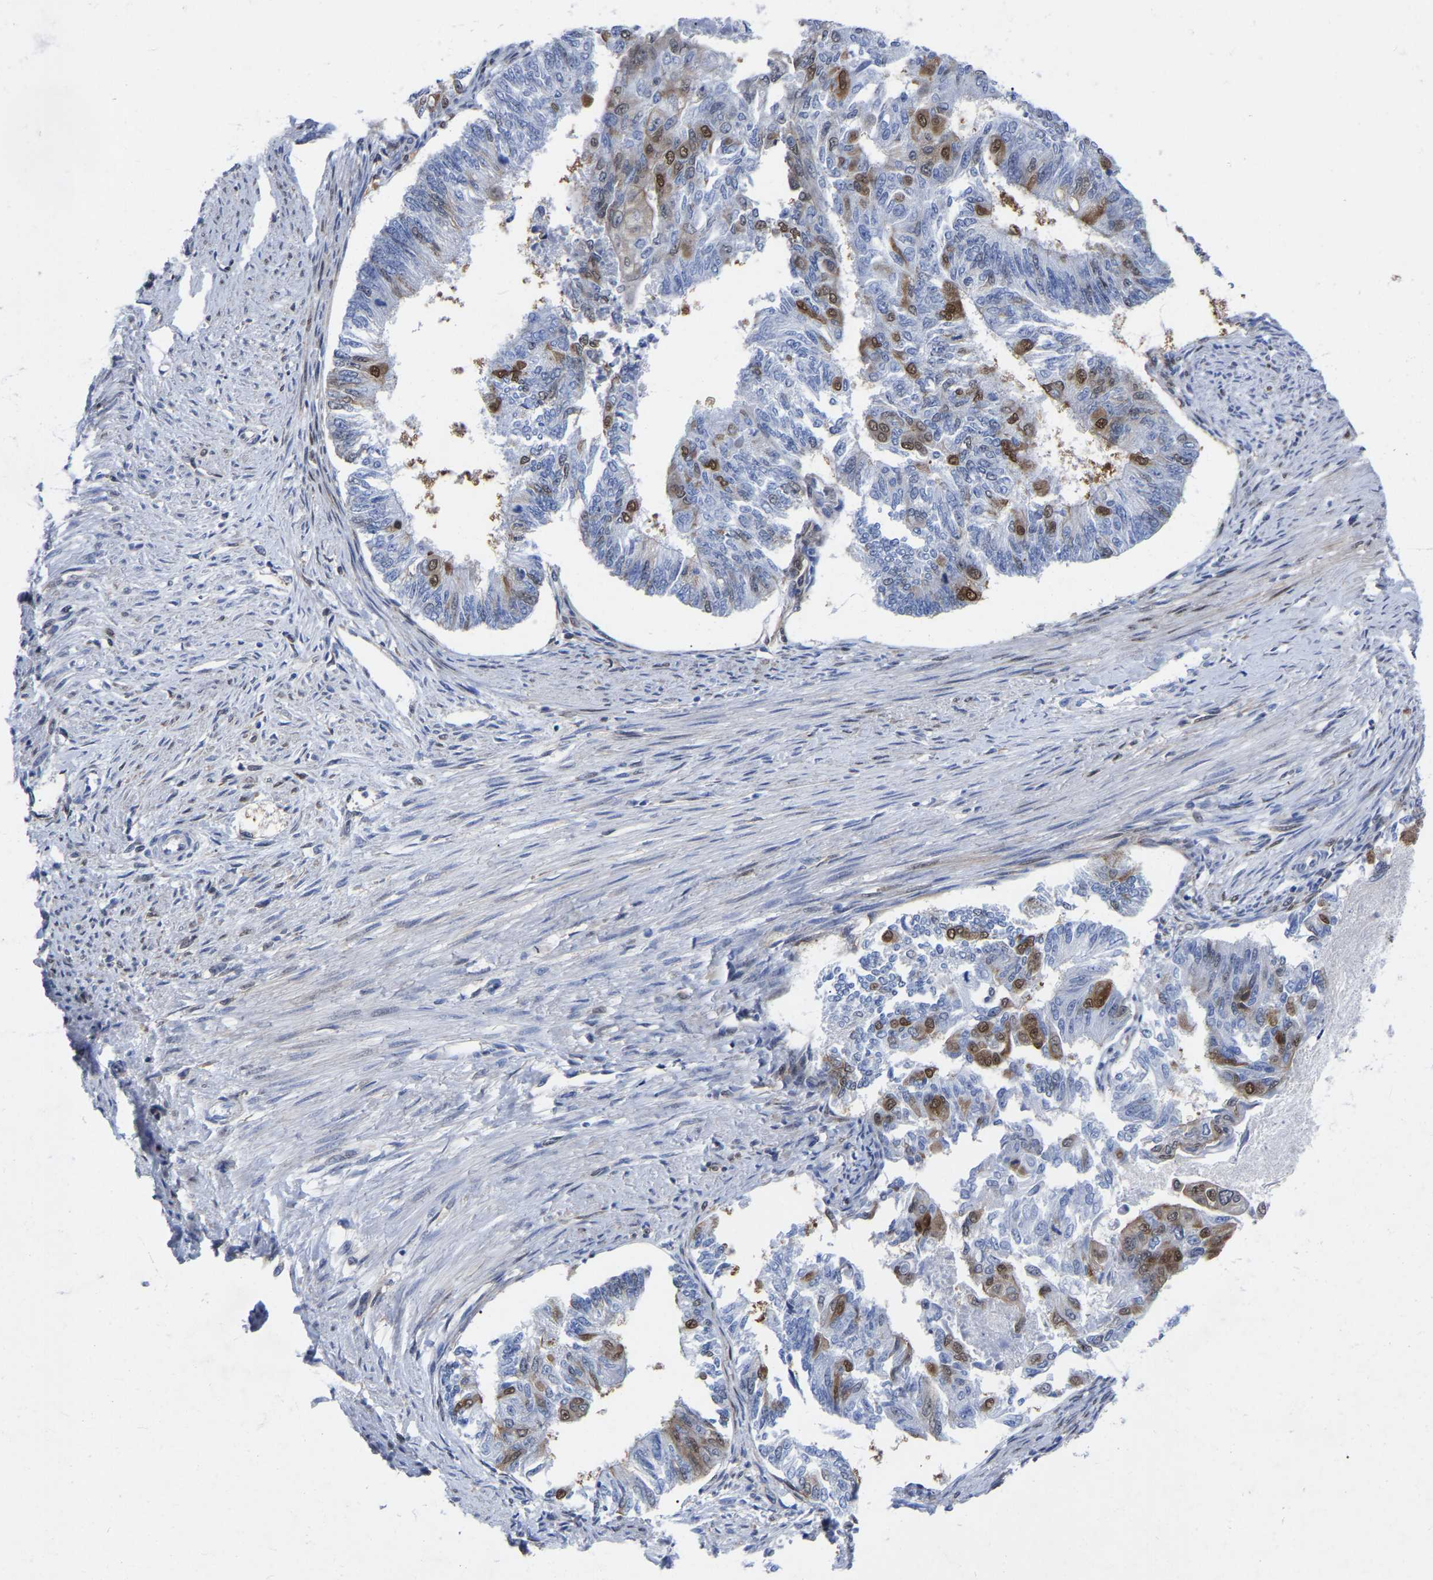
{"staining": {"intensity": "moderate", "quantity": "<25%", "location": "cytoplasmic/membranous,nuclear"}, "tissue": "endometrial cancer", "cell_type": "Tumor cells", "image_type": "cancer", "snomed": [{"axis": "morphology", "description": "Adenocarcinoma, NOS"}, {"axis": "topography", "description": "Endometrium"}], "caption": "This photomicrograph reveals IHC staining of human endometrial adenocarcinoma, with low moderate cytoplasmic/membranous and nuclear expression in approximately <25% of tumor cells.", "gene": "UBE4B", "patient": {"sex": "female", "age": 32}}